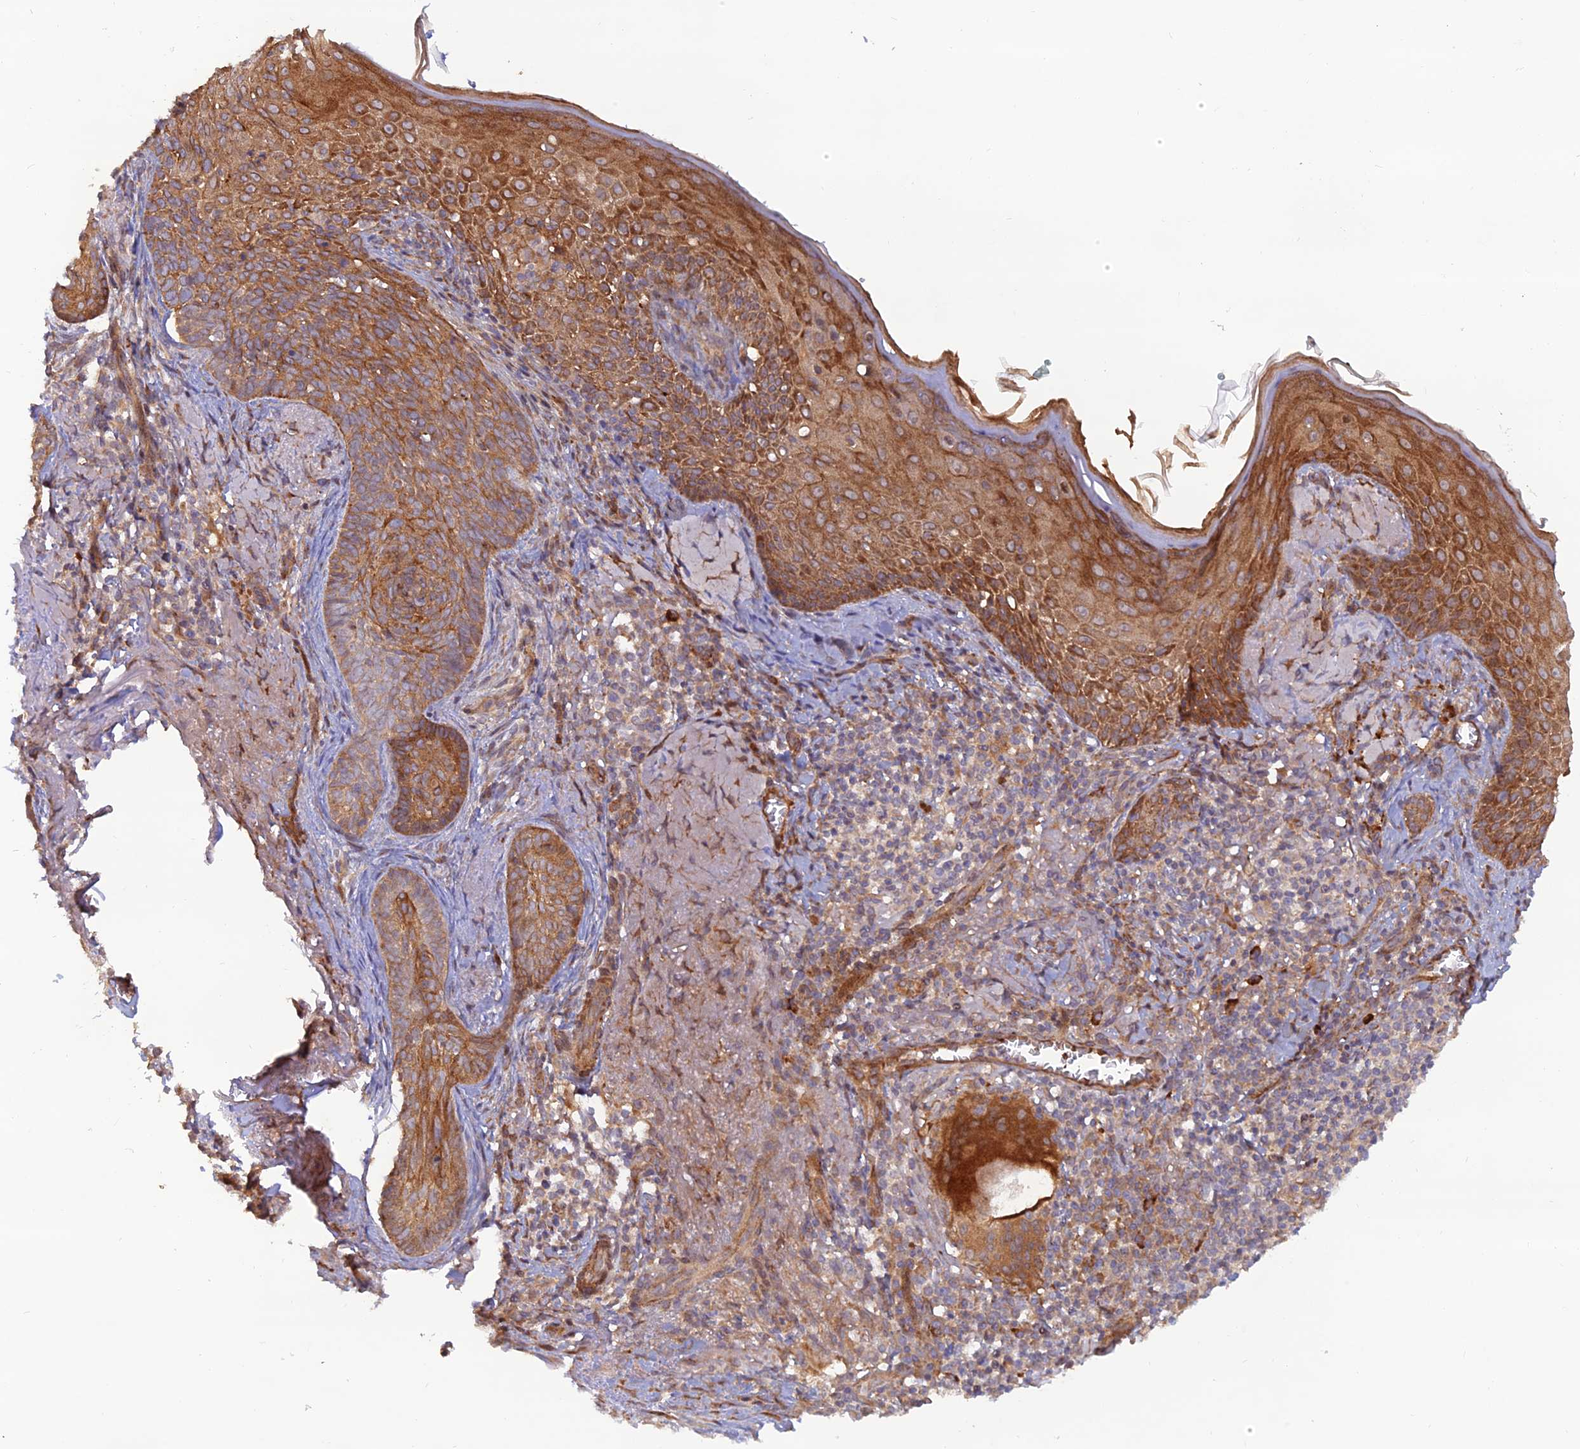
{"staining": {"intensity": "strong", "quantity": "25%-75%", "location": "cytoplasmic/membranous"}, "tissue": "skin cancer", "cell_type": "Tumor cells", "image_type": "cancer", "snomed": [{"axis": "morphology", "description": "Basal cell carcinoma"}, {"axis": "topography", "description": "Skin"}], "caption": "Immunohistochemistry (IHC) image of neoplastic tissue: human skin cancer (basal cell carcinoma) stained using immunohistochemistry (IHC) shows high levels of strong protein expression localized specifically in the cytoplasmic/membranous of tumor cells, appearing as a cytoplasmic/membranous brown color.", "gene": "GMCL1", "patient": {"sex": "female", "age": 76}}